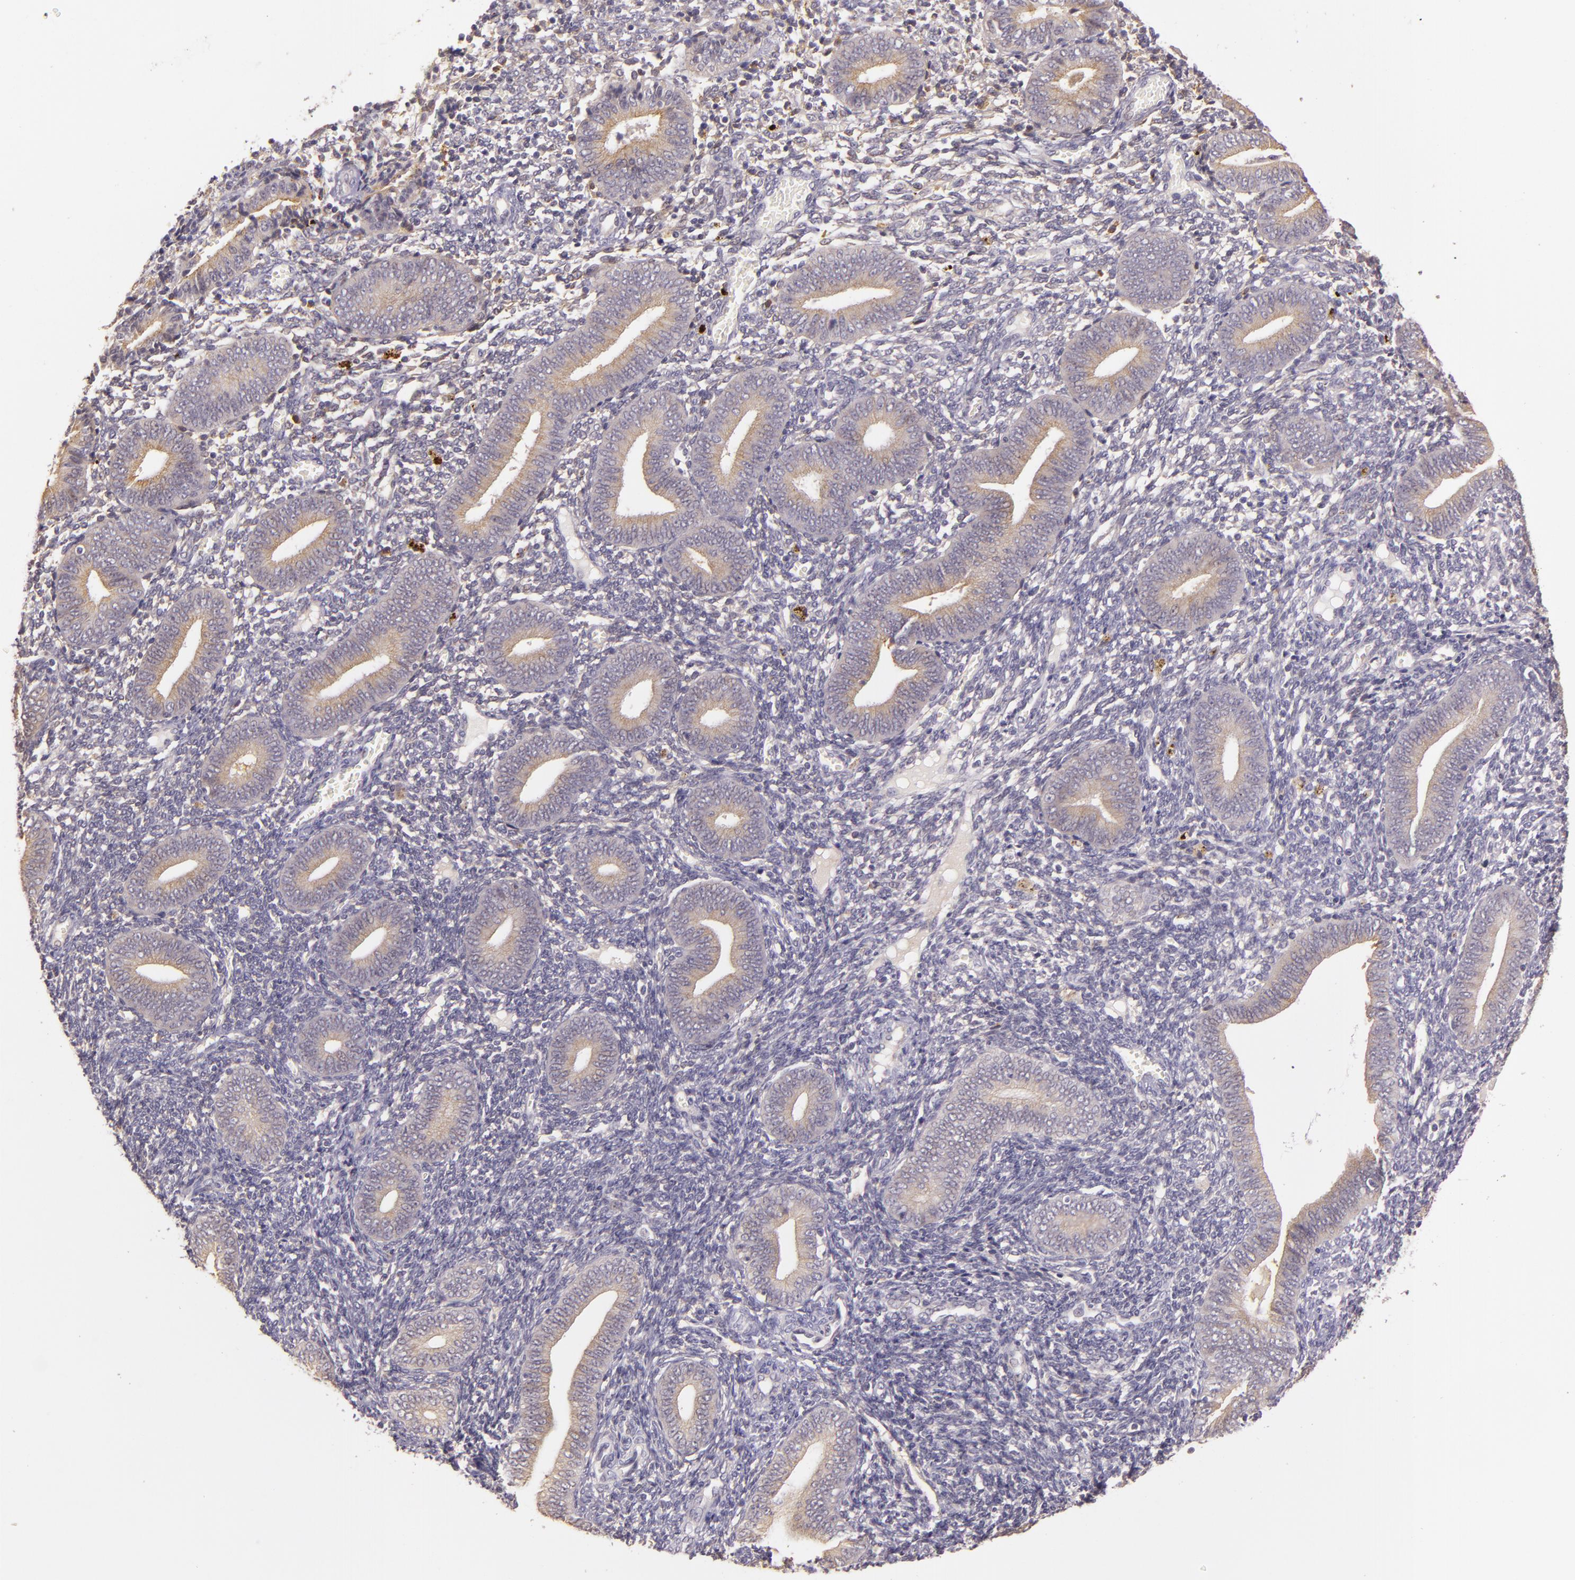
{"staining": {"intensity": "negative", "quantity": "none", "location": "none"}, "tissue": "endometrium", "cell_type": "Cells in endometrial stroma", "image_type": "normal", "snomed": [{"axis": "morphology", "description": "Normal tissue, NOS"}, {"axis": "topography", "description": "Uterus"}, {"axis": "topography", "description": "Endometrium"}], "caption": "Image shows no protein staining in cells in endometrial stroma of benign endometrium. (Immunohistochemistry (ihc), brightfield microscopy, high magnification).", "gene": "ARMH4", "patient": {"sex": "female", "age": 33}}